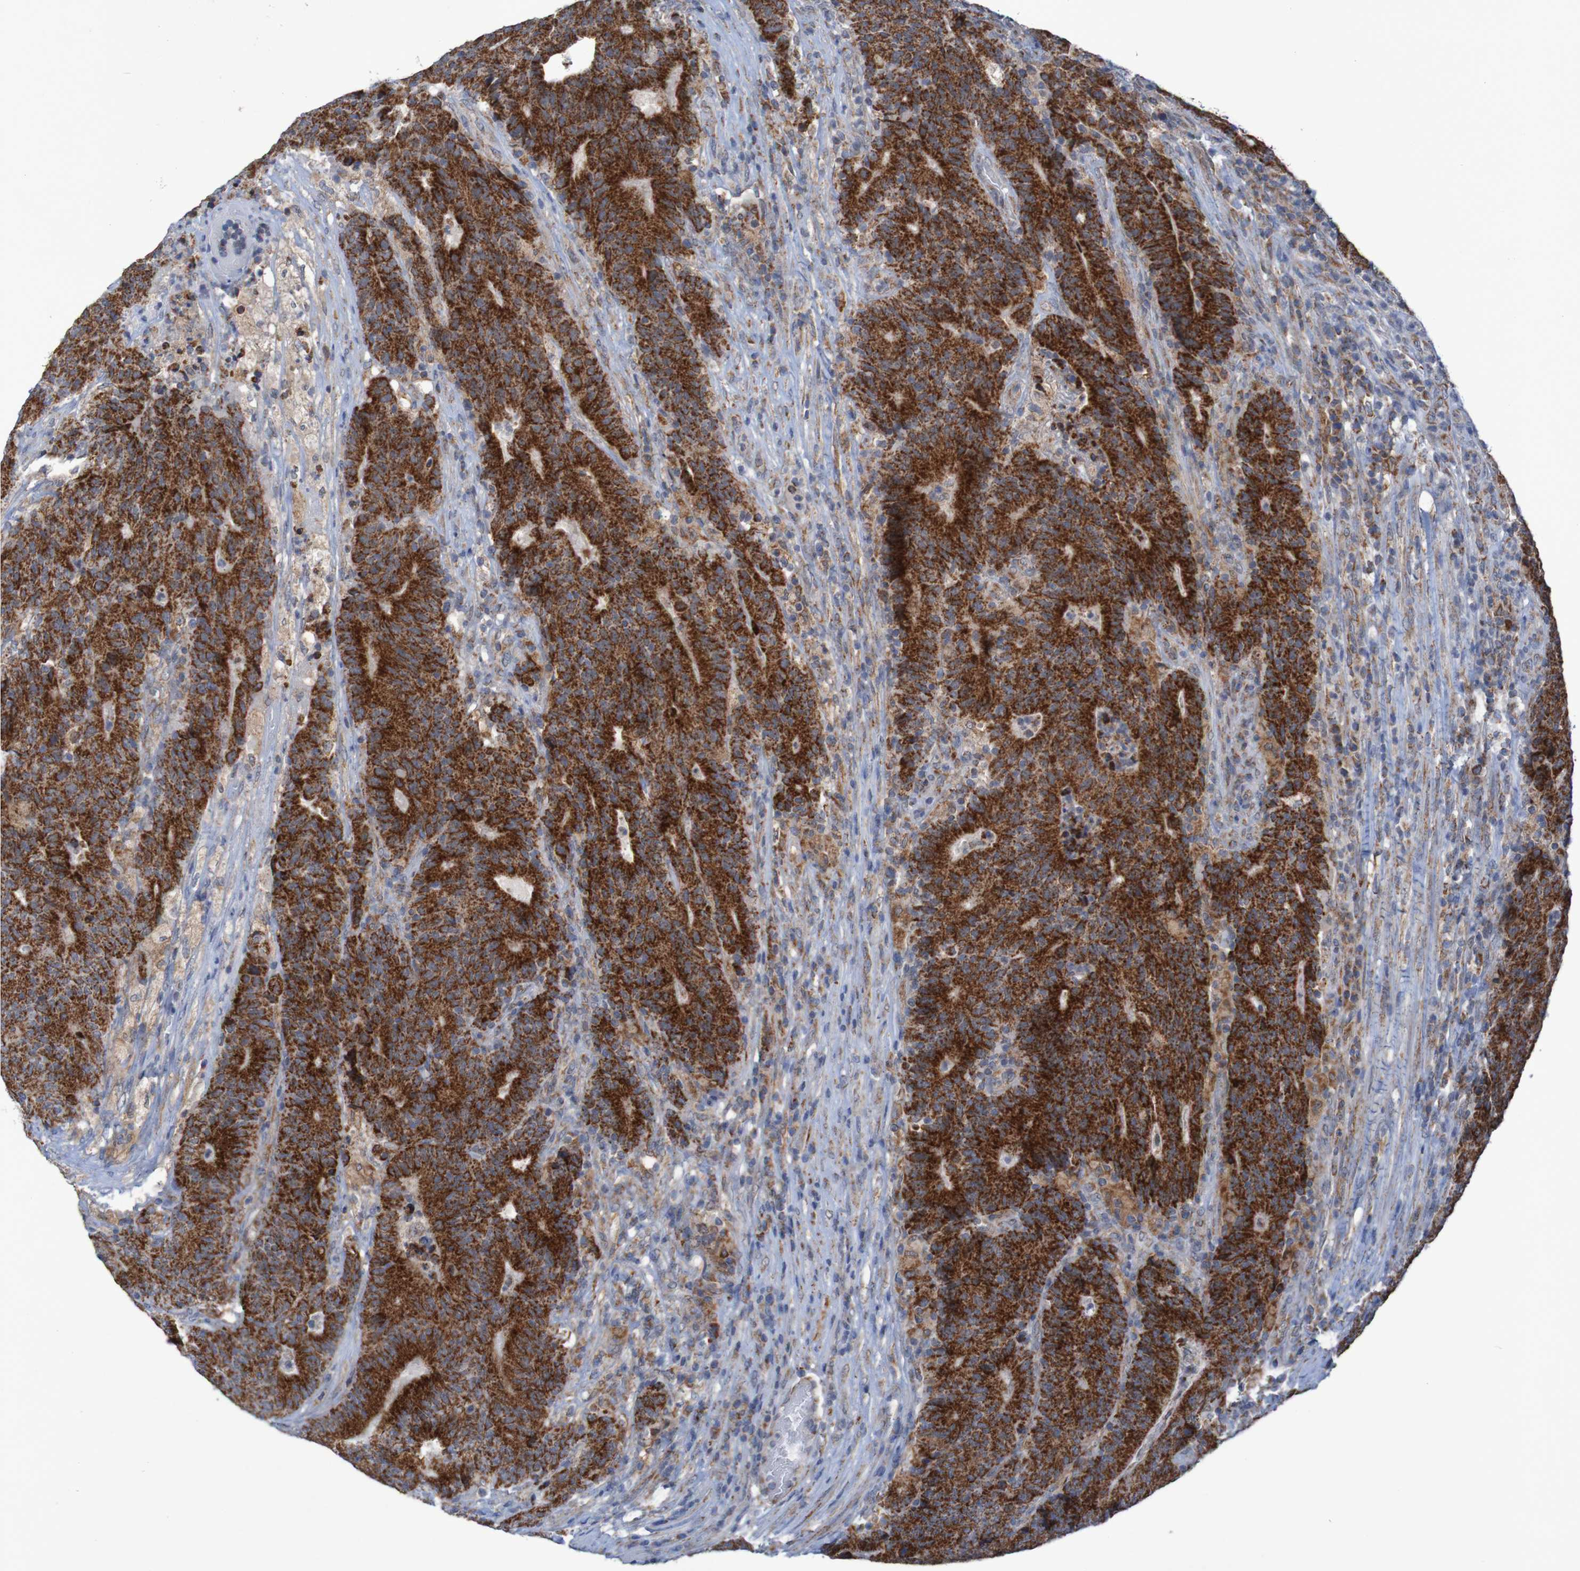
{"staining": {"intensity": "strong", "quantity": ">75%", "location": "cytoplasmic/membranous"}, "tissue": "colorectal cancer", "cell_type": "Tumor cells", "image_type": "cancer", "snomed": [{"axis": "morphology", "description": "Normal tissue, NOS"}, {"axis": "morphology", "description": "Adenocarcinoma, NOS"}, {"axis": "topography", "description": "Colon"}], "caption": "Strong cytoplasmic/membranous protein expression is present in about >75% of tumor cells in adenocarcinoma (colorectal).", "gene": "CCDC51", "patient": {"sex": "female", "age": 75}}